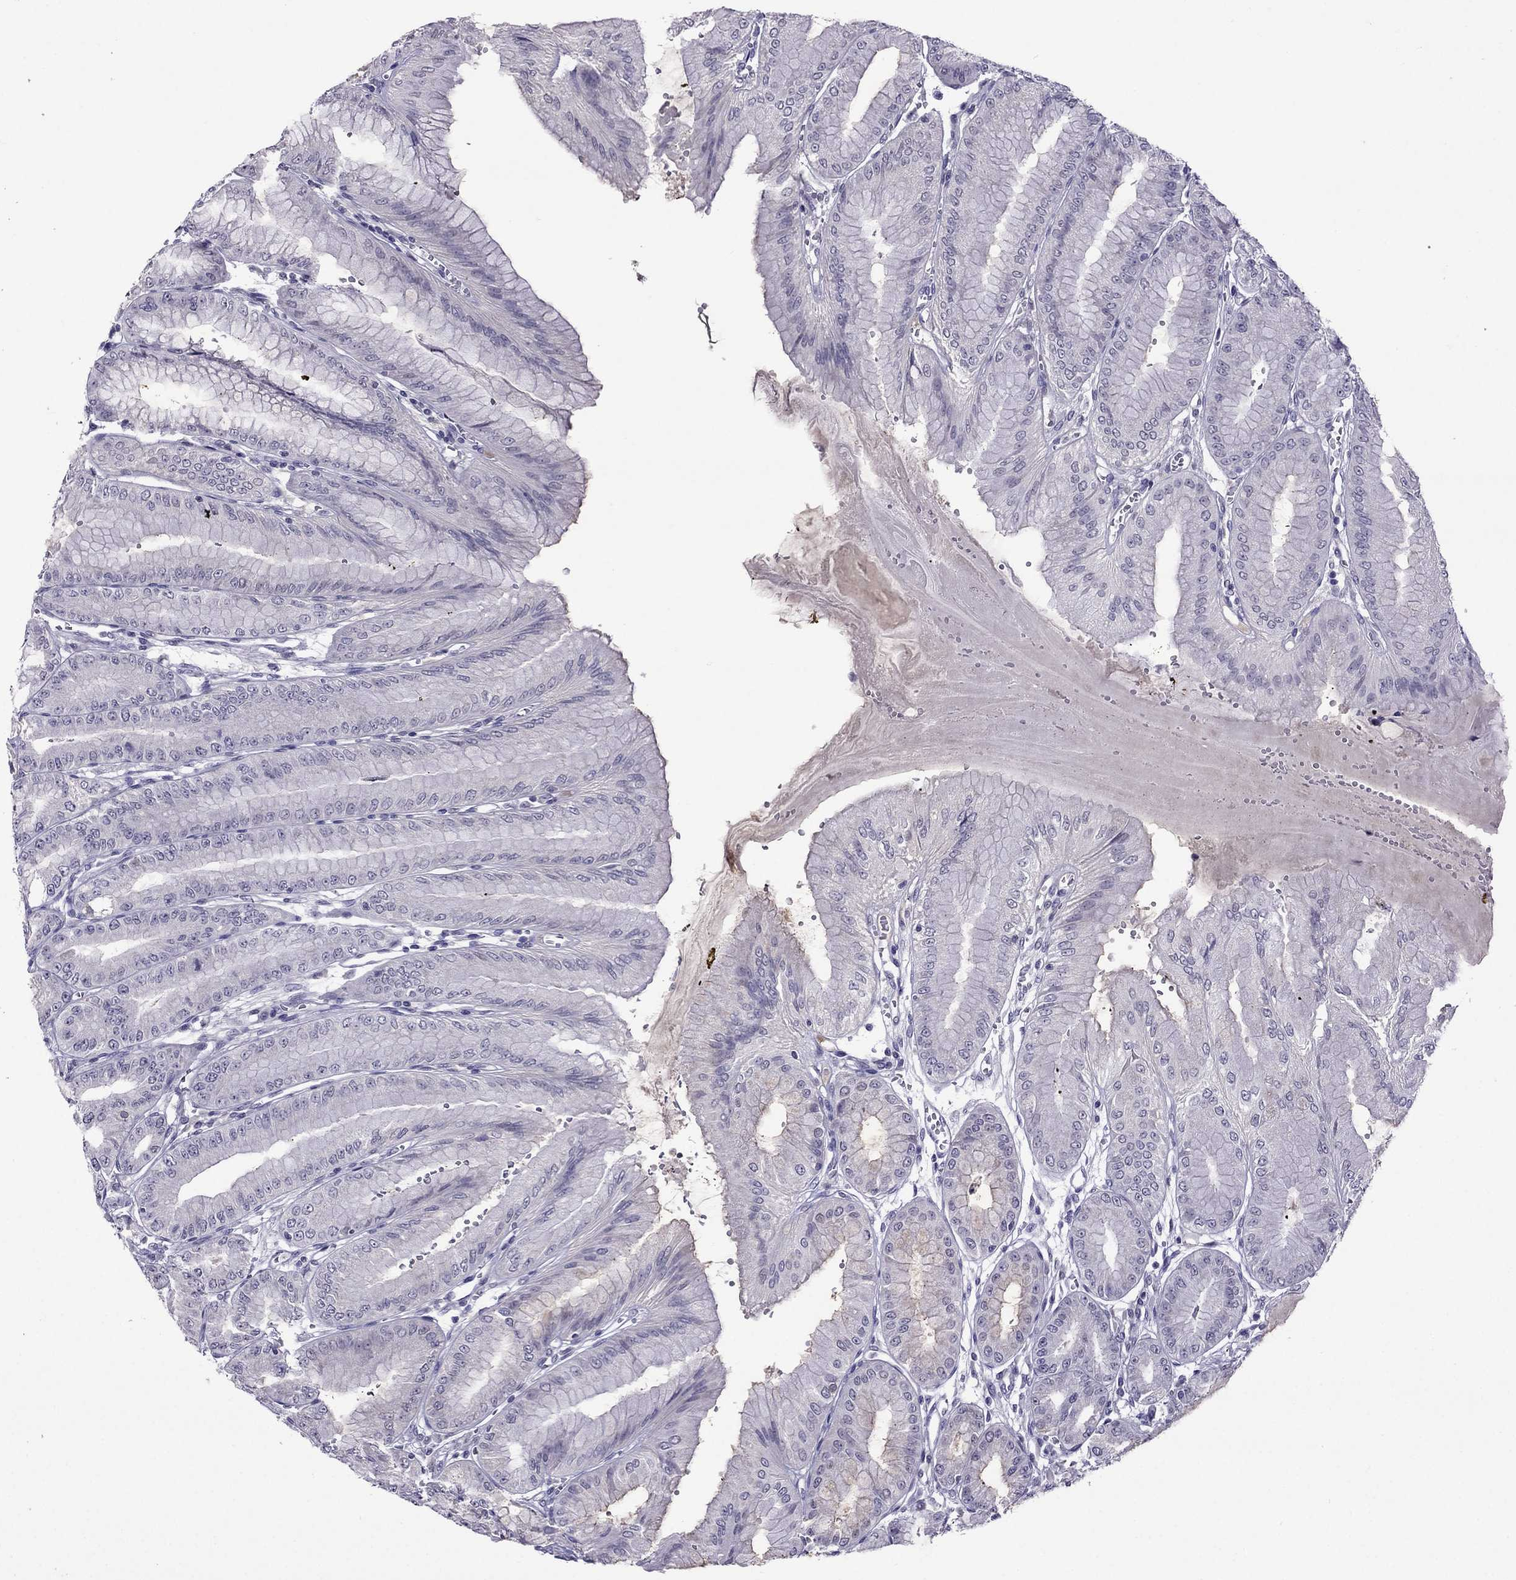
{"staining": {"intensity": "negative", "quantity": "none", "location": "none"}, "tissue": "stomach", "cell_type": "Glandular cells", "image_type": "normal", "snomed": [{"axis": "morphology", "description": "Normal tissue, NOS"}, {"axis": "topography", "description": "Stomach, lower"}], "caption": "Immunohistochemical staining of benign human stomach shows no significant staining in glandular cells. (DAB IHC visualized using brightfield microscopy, high magnification).", "gene": "SPTBN4", "patient": {"sex": "male", "age": 71}}